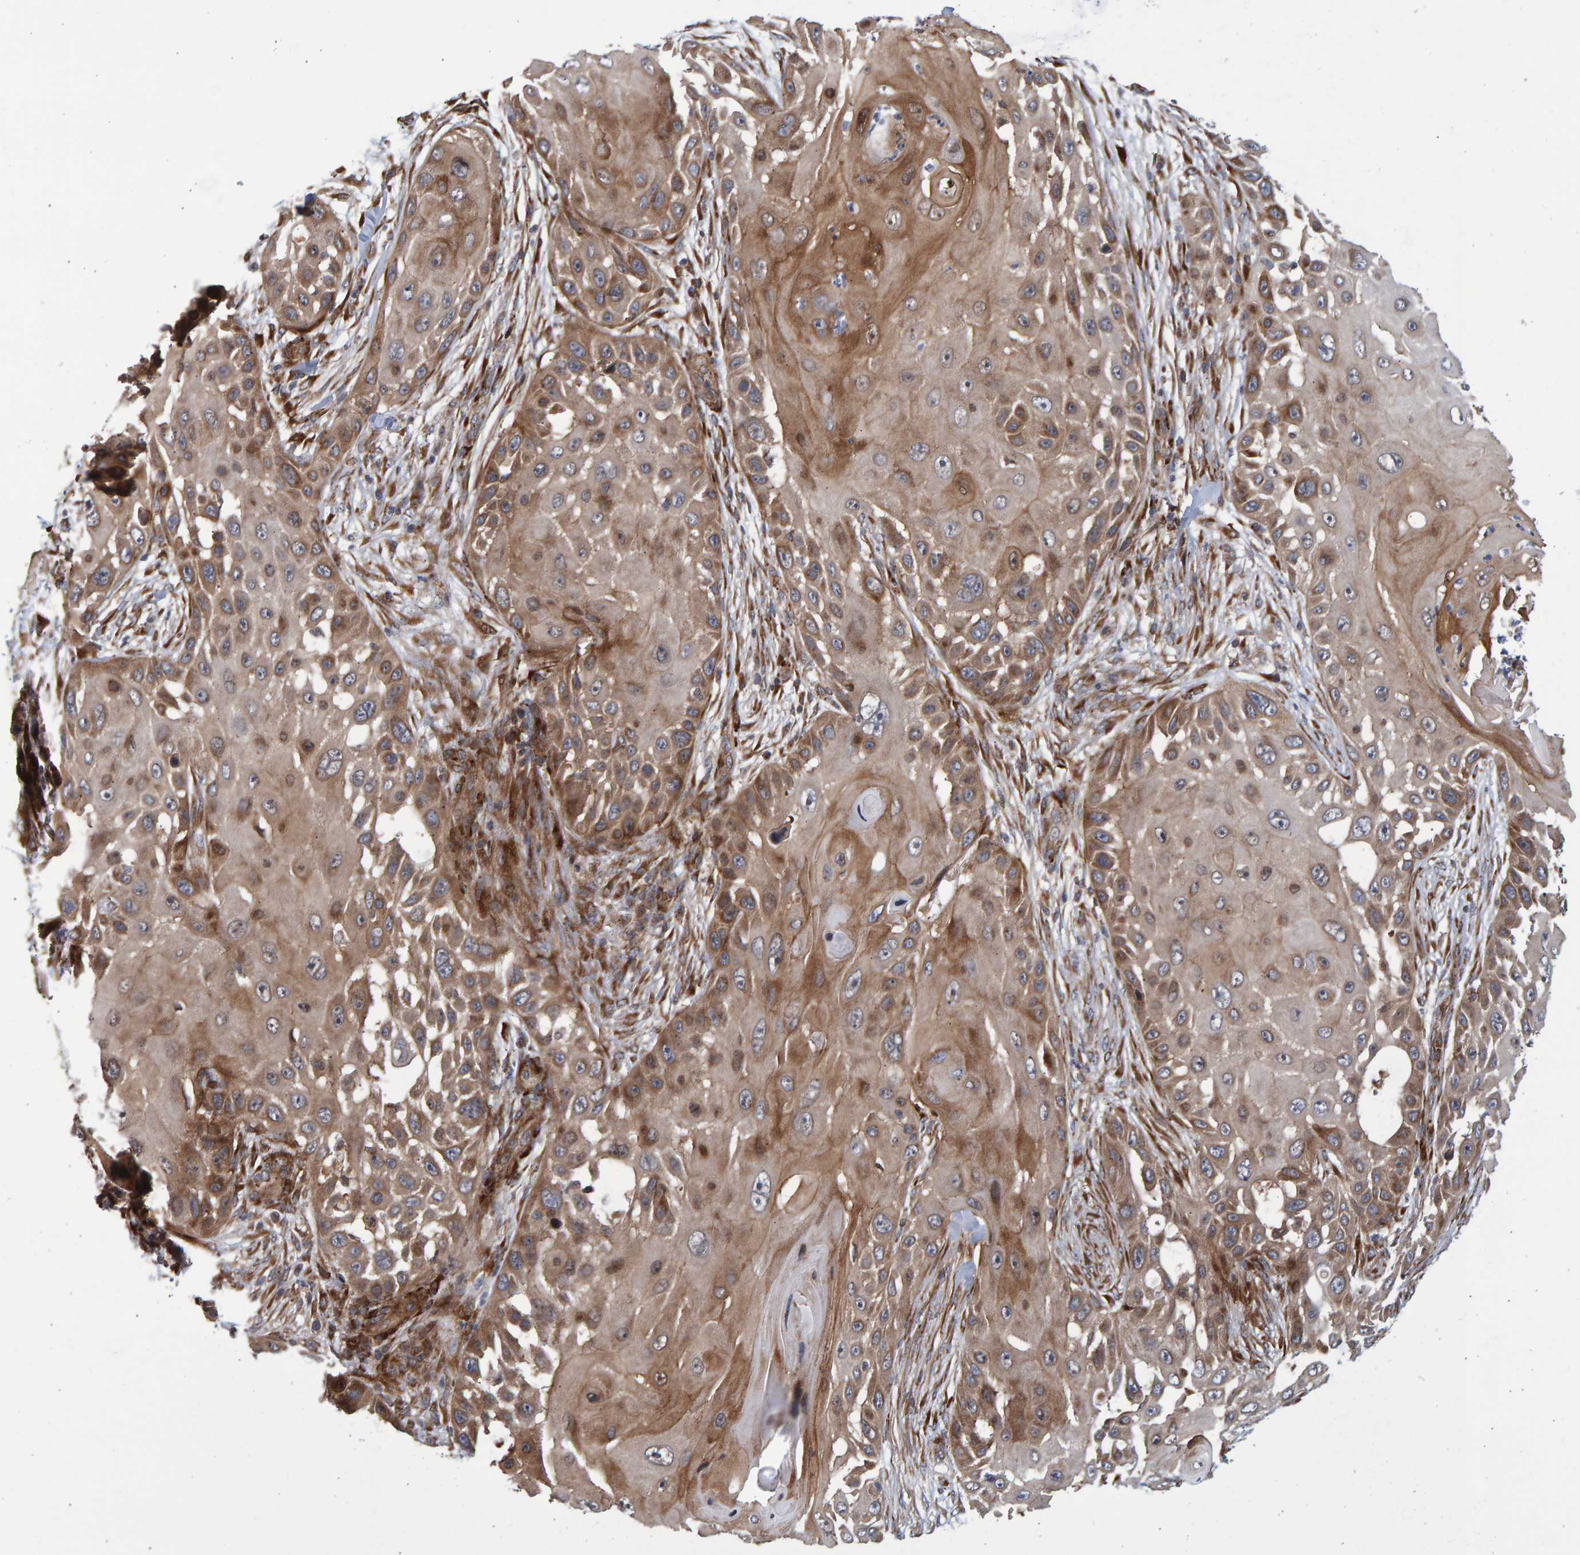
{"staining": {"intensity": "moderate", "quantity": ">75%", "location": "cytoplasmic/membranous"}, "tissue": "skin cancer", "cell_type": "Tumor cells", "image_type": "cancer", "snomed": [{"axis": "morphology", "description": "Squamous cell carcinoma, NOS"}, {"axis": "topography", "description": "Skin"}], "caption": "This is a micrograph of IHC staining of squamous cell carcinoma (skin), which shows moderate positivity in the cytoplasmic/membranous of tumor cells.", "gene": "LRBA", "patient": {"sex": "female", "age": 44}}